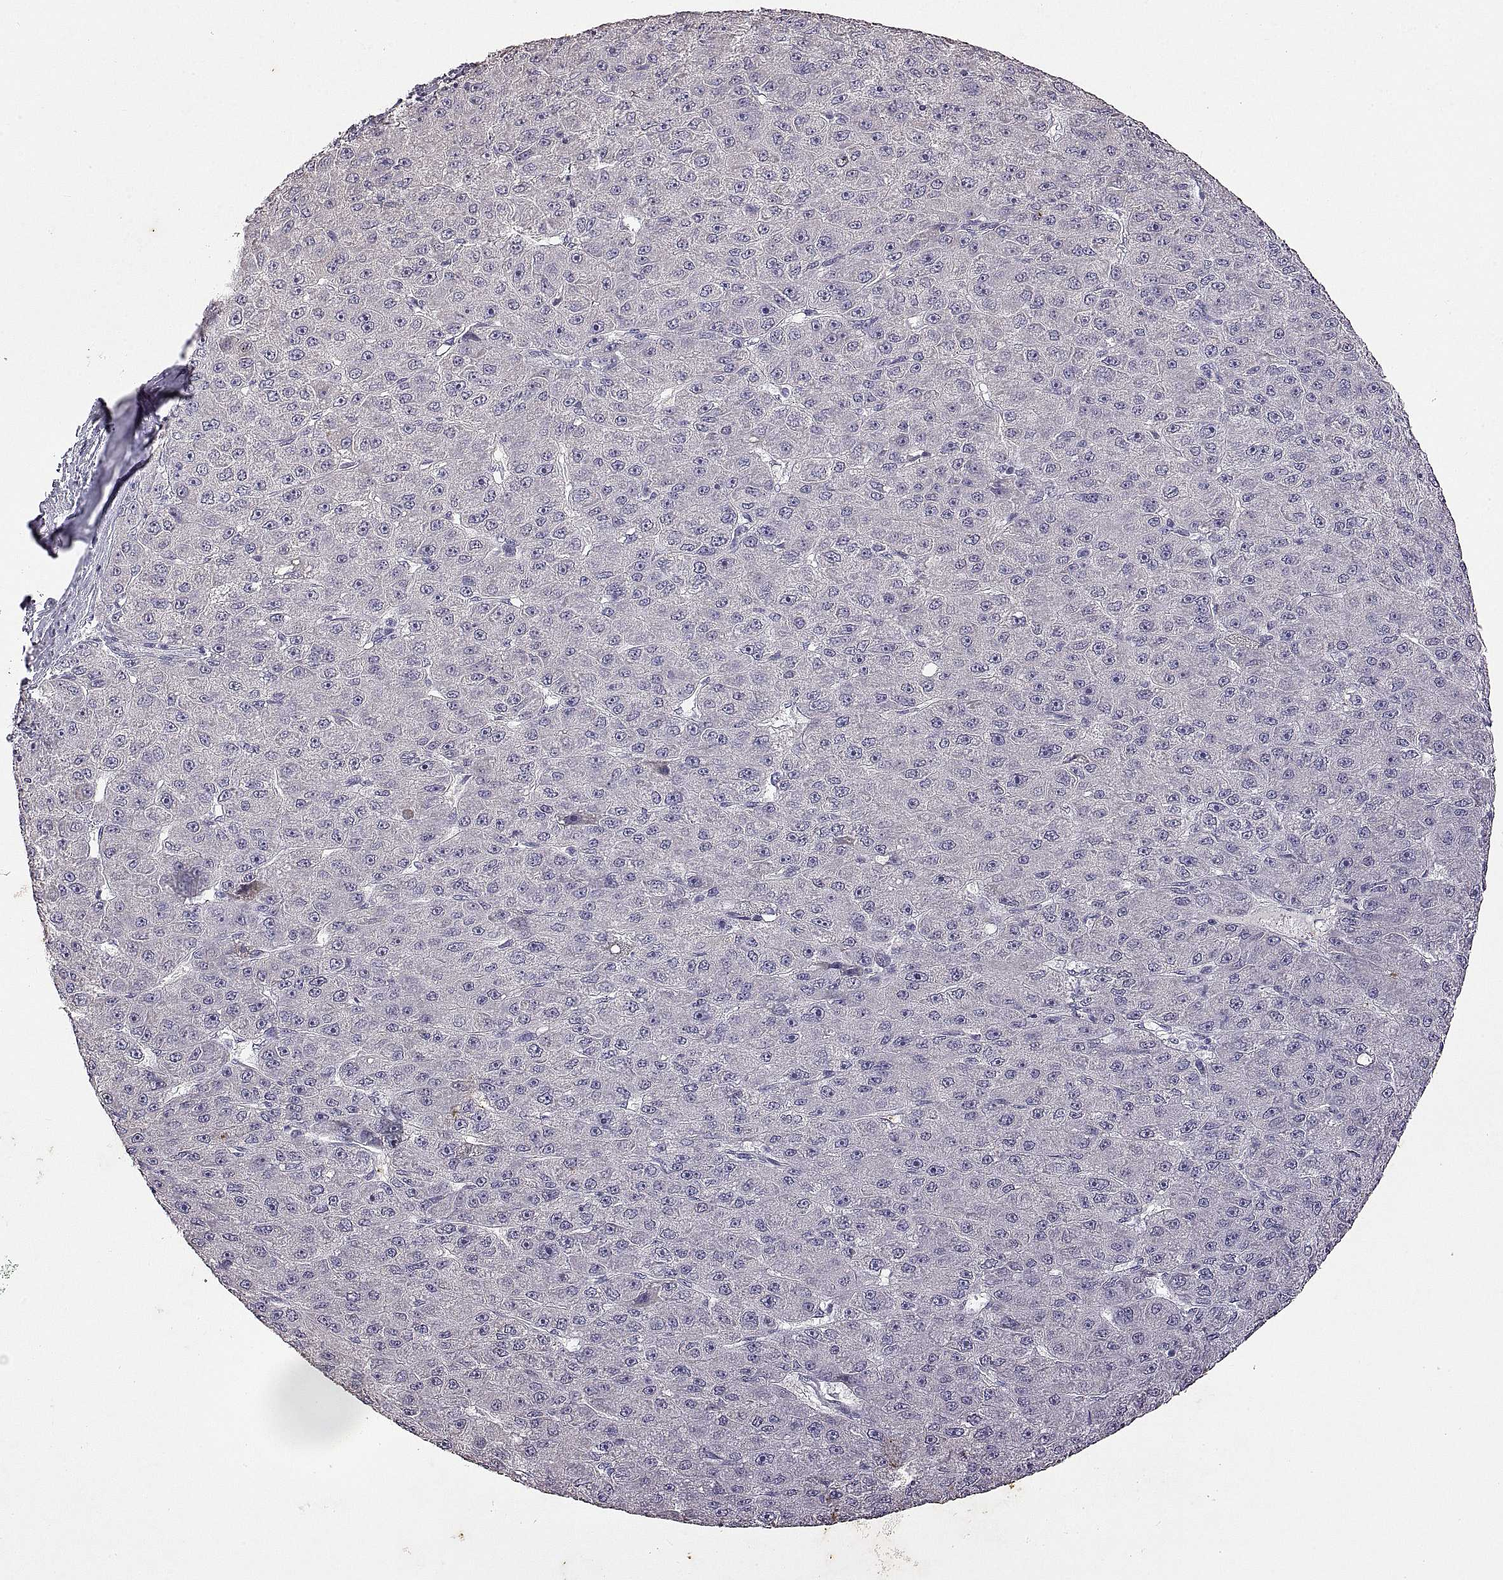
{"staining": {"intensity": "negative", "quantity": "none", "location": "none"}, "tissue": "liver cancer", "cell_type": "Tumor cells", "image_type": "cancer", "snomed": [{"axis": "morphology", "description": "Carcinoma, Hepatocellular, NOS"}, {"axis": "topography", "description": "Liver"}], "caption": "IHC of liver cancer exhibits no positivity in tumor cells.", "gene": "DEFB136", "patient": {"sex": "male", "age": 67}}